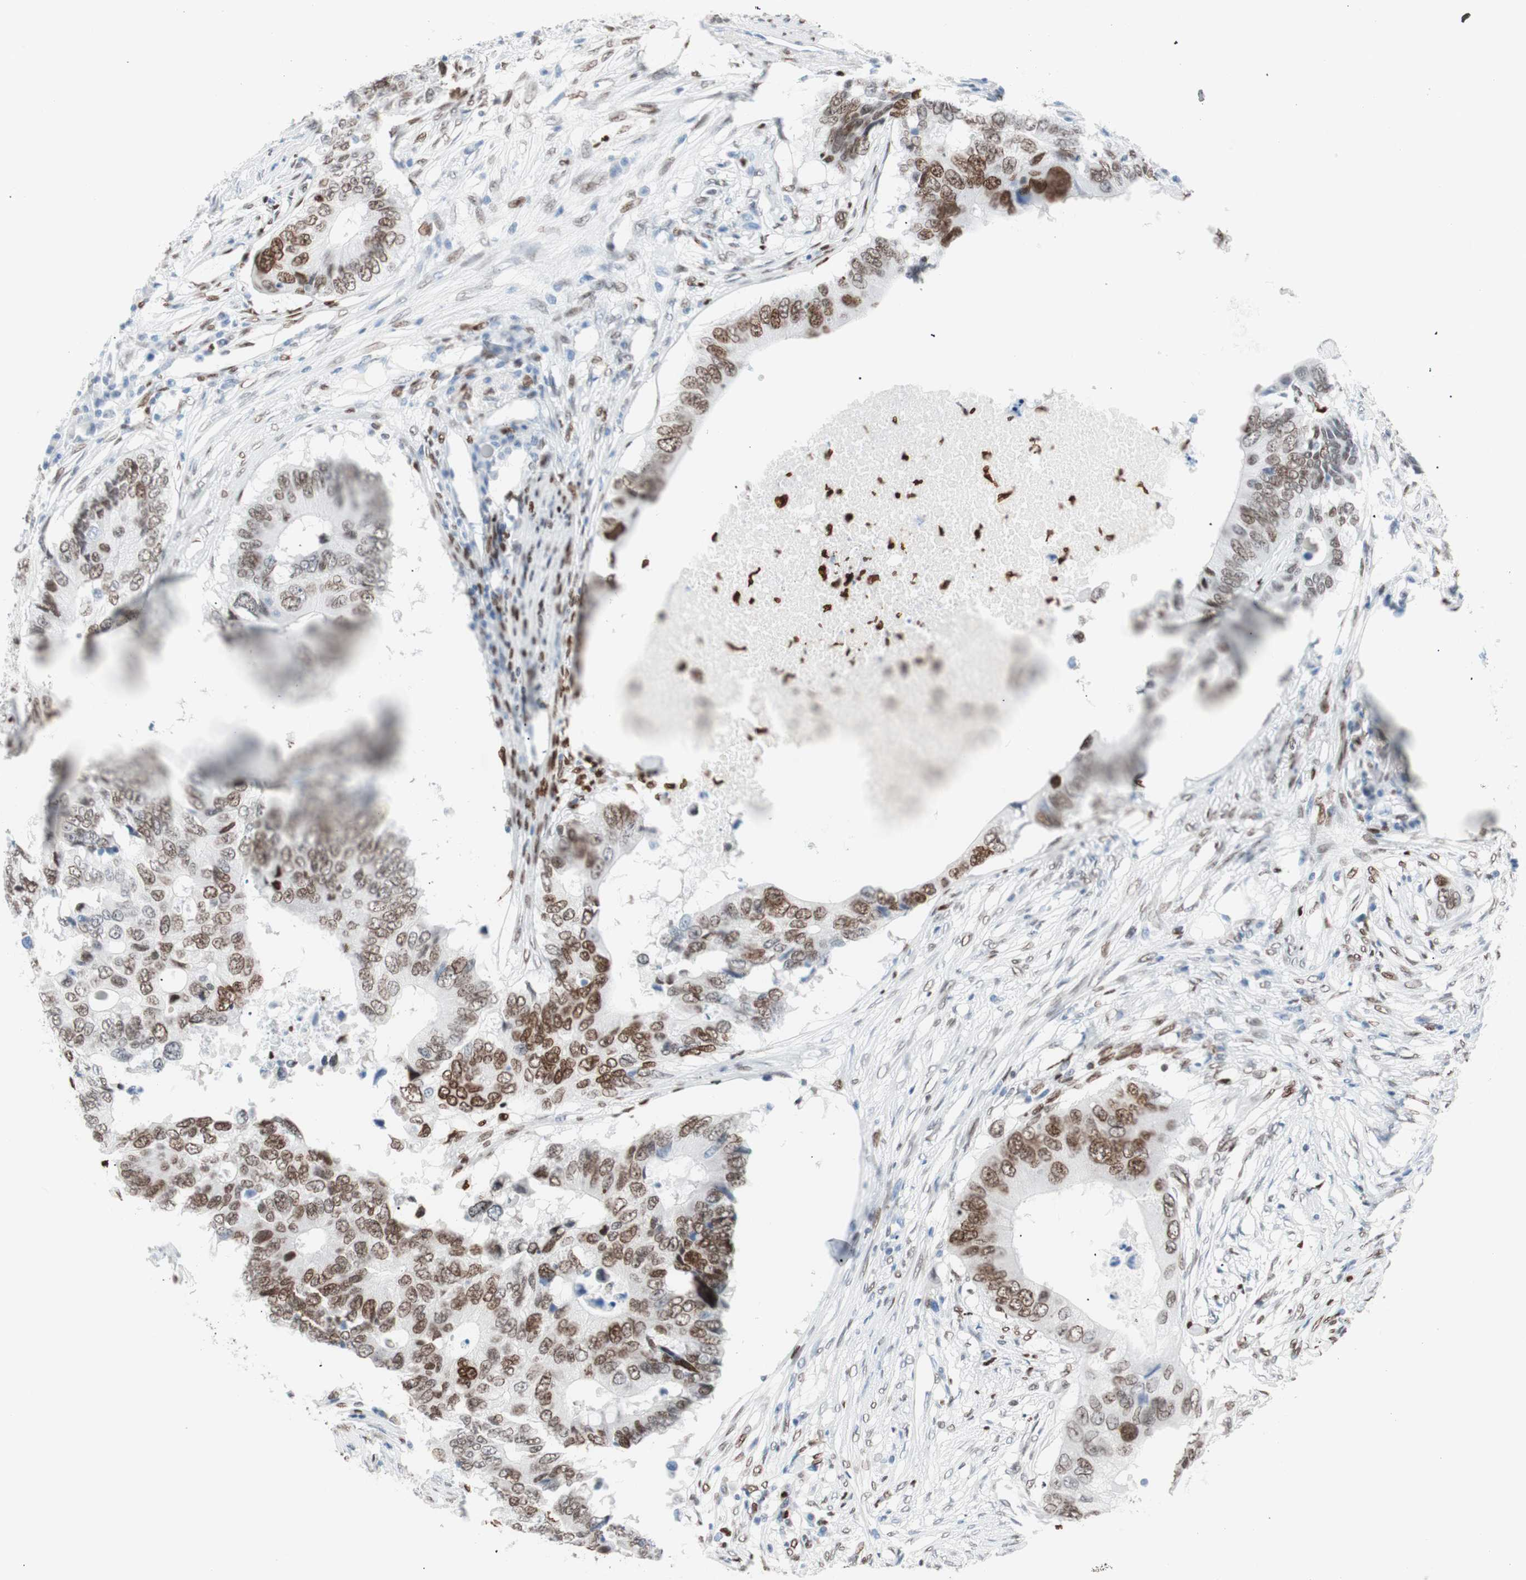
{"staining": {"intensity": "moderate", "quantity": ">75%", "location": "nuclear"}, "tissue": "colorectal cancer", "cell_type": "Tumor cells", "image_type": "cancer", "snomed": [{"axis": "morphology", "description": "Adenocarcinoma, NOS"}, {"axis": "topography", "description": "Colon"}], "caption": "Immunohistochemistry (IHC) histopathology image of neoplastic tissue: colorectal cancer (adenocarcinoma) stained using IHC reveals medium levels of moderate protein expression localized specifically in the nuclear of tumor cells, appearing as a nuclear brown color.", "gene": "CEBPB", "patient": {"sex": "male", "age": 71}}